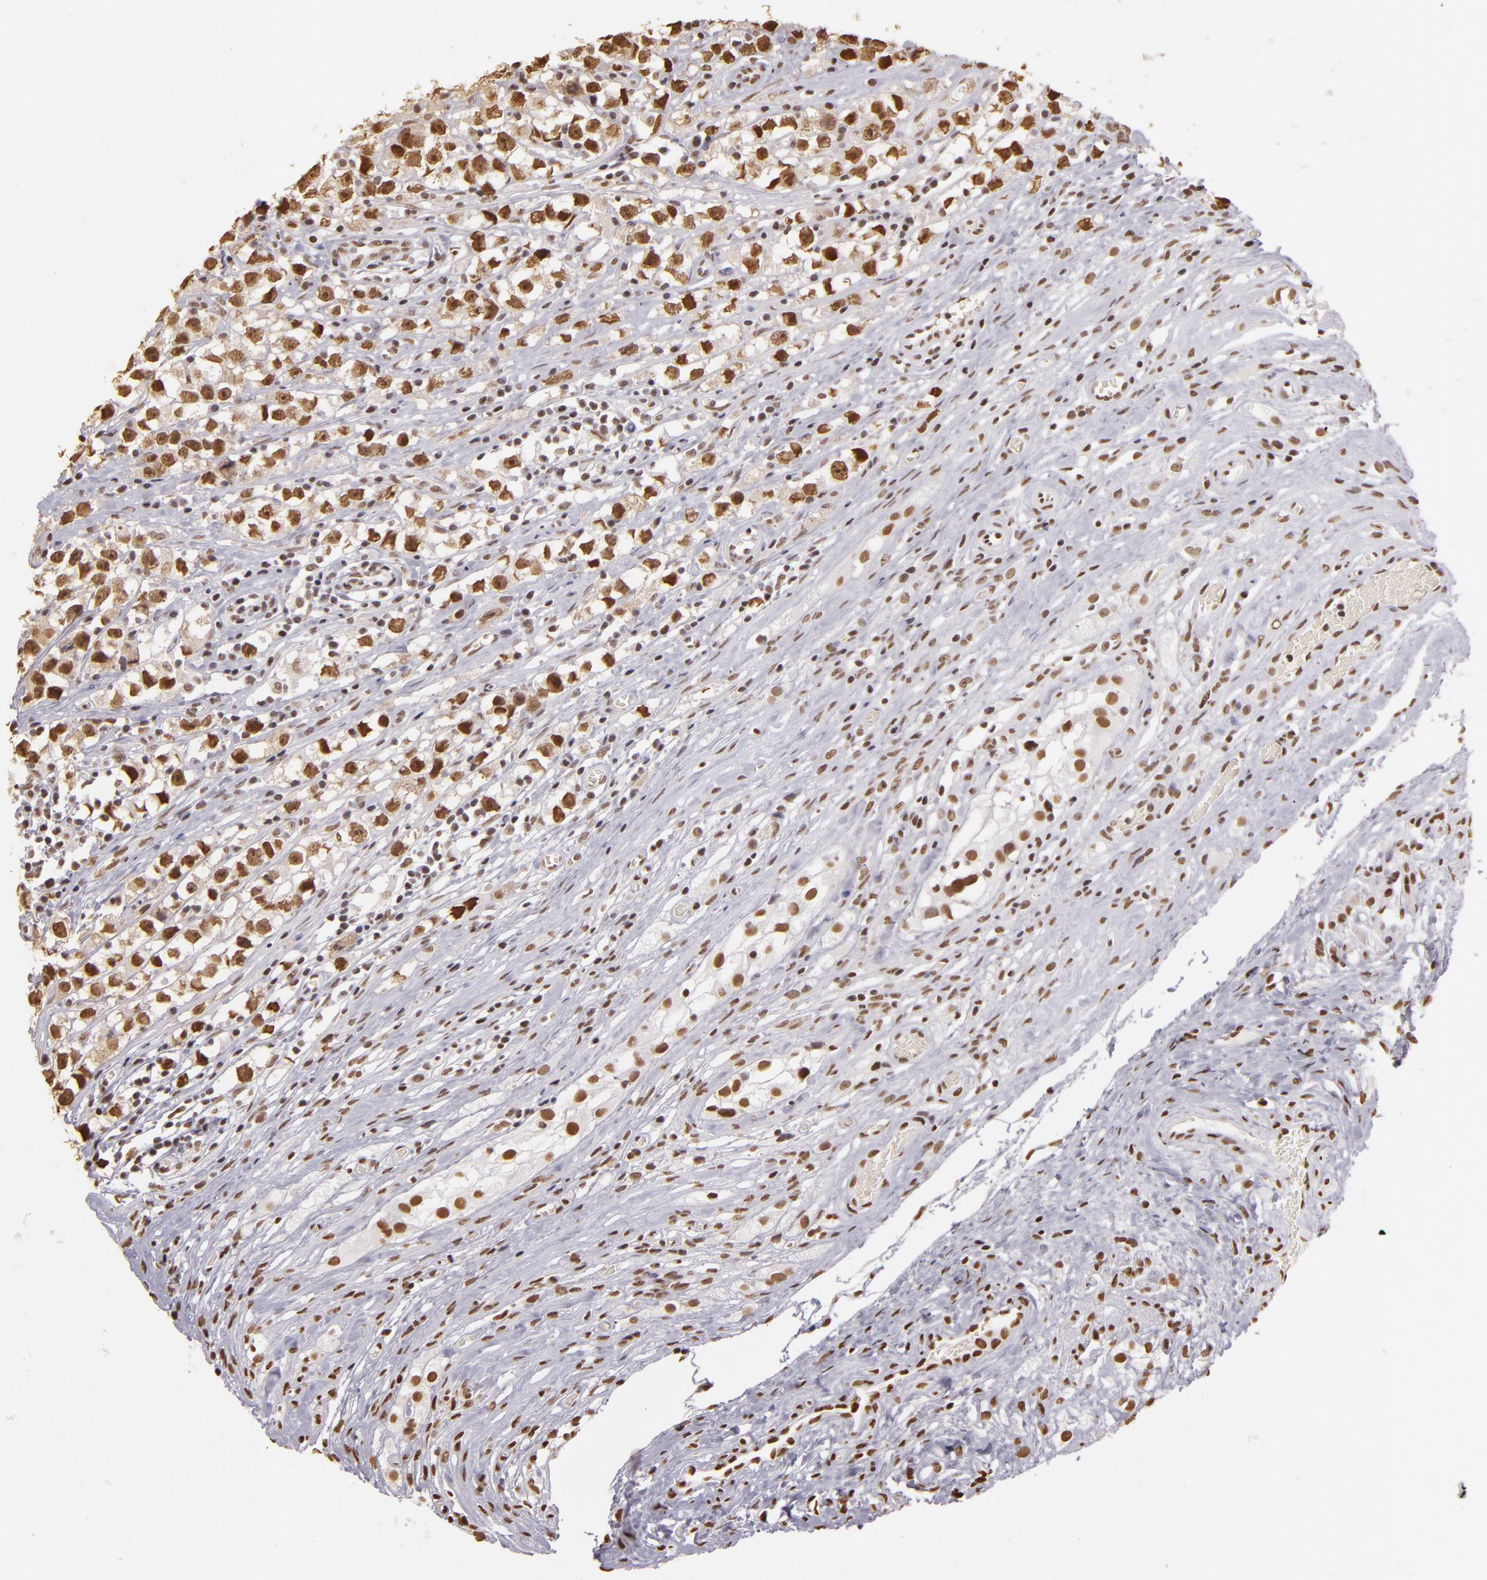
{"staining": {"intensity": "moderate", "quantity": "25%-75%", "location": "nuclear"}, "tissue": "testis cancer", "cell_type": "Tumor cells", "image_type": "cancer", "snomed": [{"axis": "morphology", "description": "Seminoma, NOS"}, {"axis": "topography", "description": "Testis"}], "caption": "A medium amount of moderate nuclear positivity is appreciated in approximately 25%-75% of tumor cells in seminoma (testis) tissue.", "gene": "PAPOLA", "patient": {"sex": "male", "age": 35}}